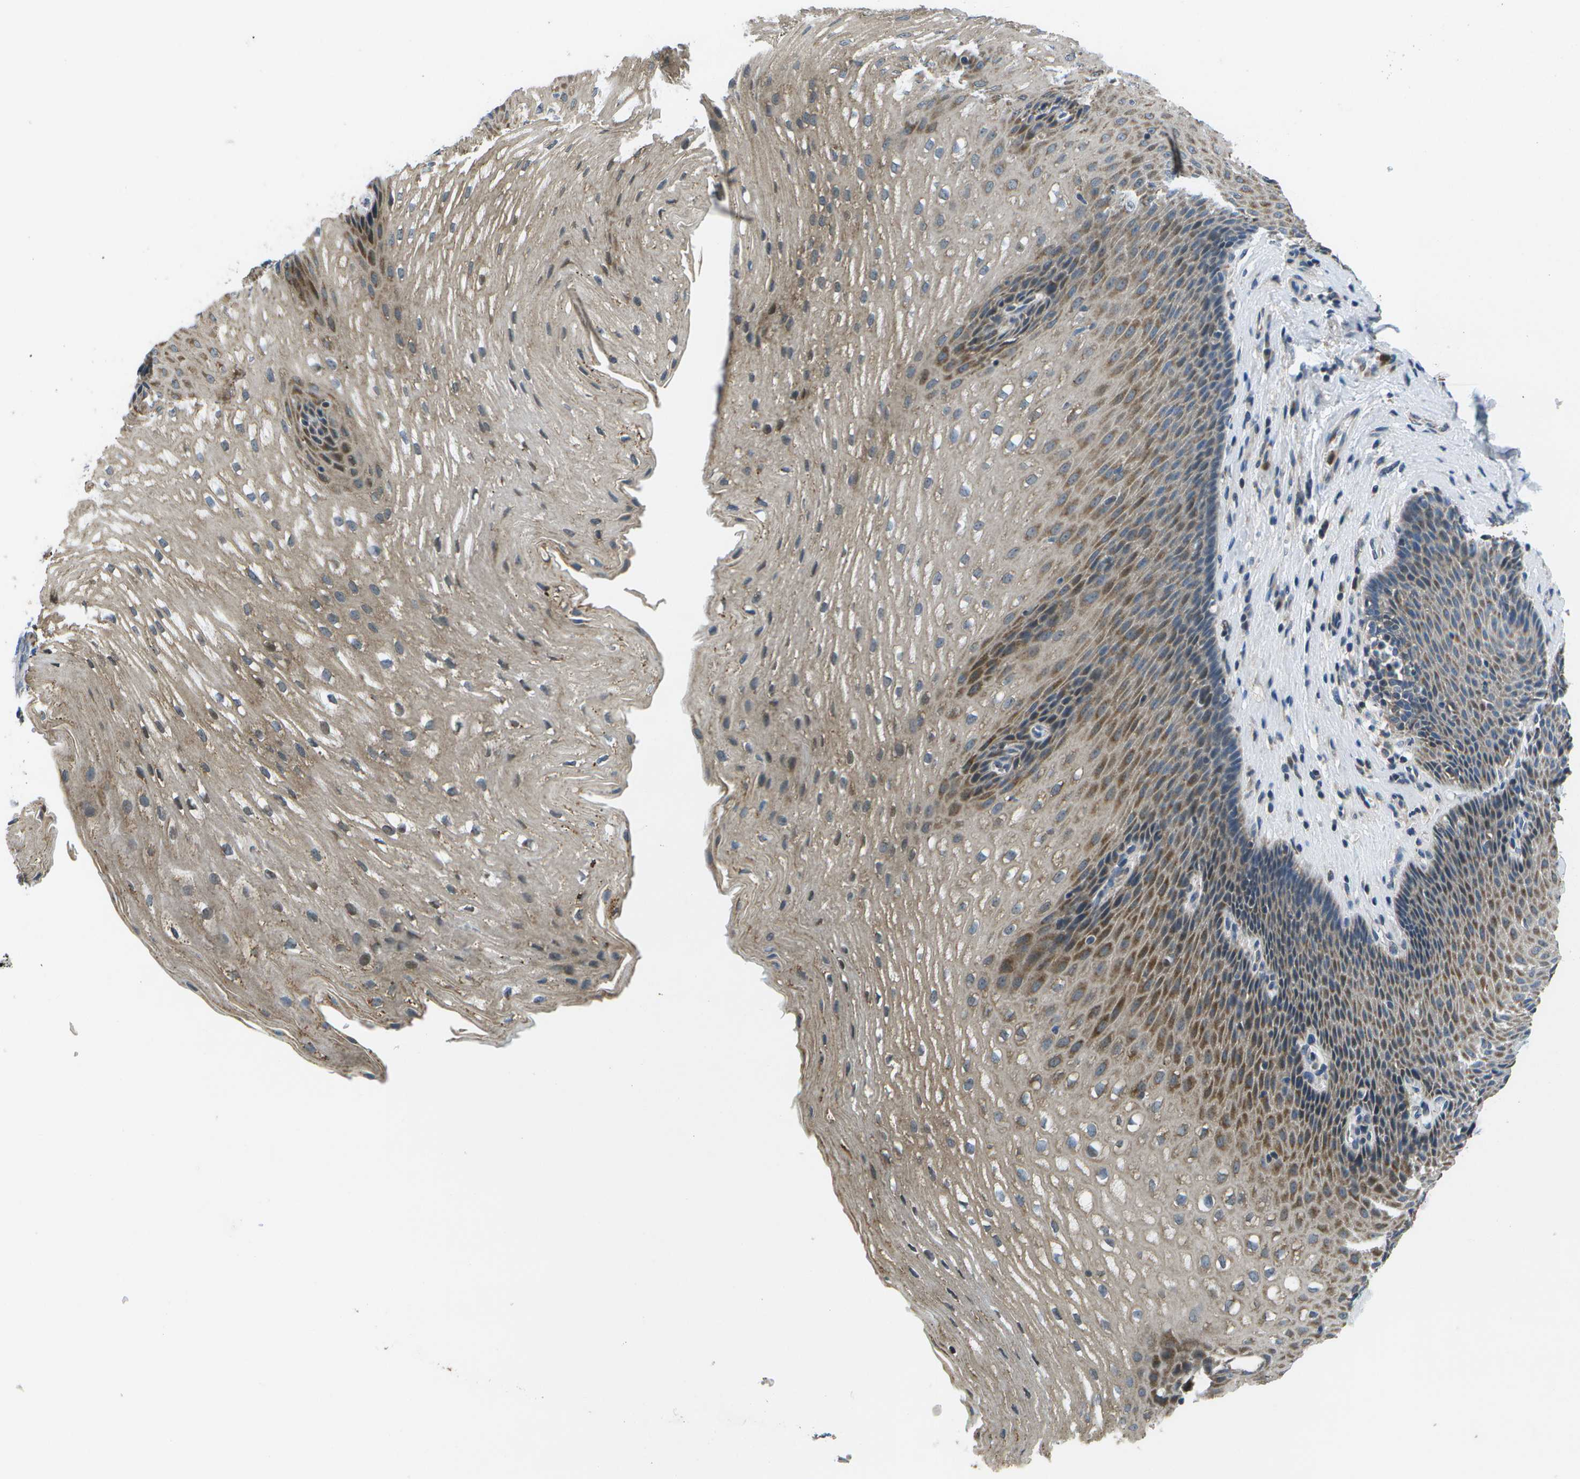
{"staining": {"intensity": "moderate", "quantity": ">75%", "location": "cytoplasmic/membranous"}, "tissue": "esophagus", "cell_type": "Squamous epithelial cells", "image_type": "normal", "snomed": [{"axis": "morphology", "description": "Normal tissue, NOS"}, {"axis": "topography", "description": "Esophagus"}], "caption": "DAB (3,3'-diaminobenzidine) immunohistochemical staining of unremarkable esophagus displays moderate cytoplasmic/membranous protein positivity in approximately >75% of squamous epithelial cells.", "gene": "GALNT15", "patient": {"sex": "male", "age": 48}}